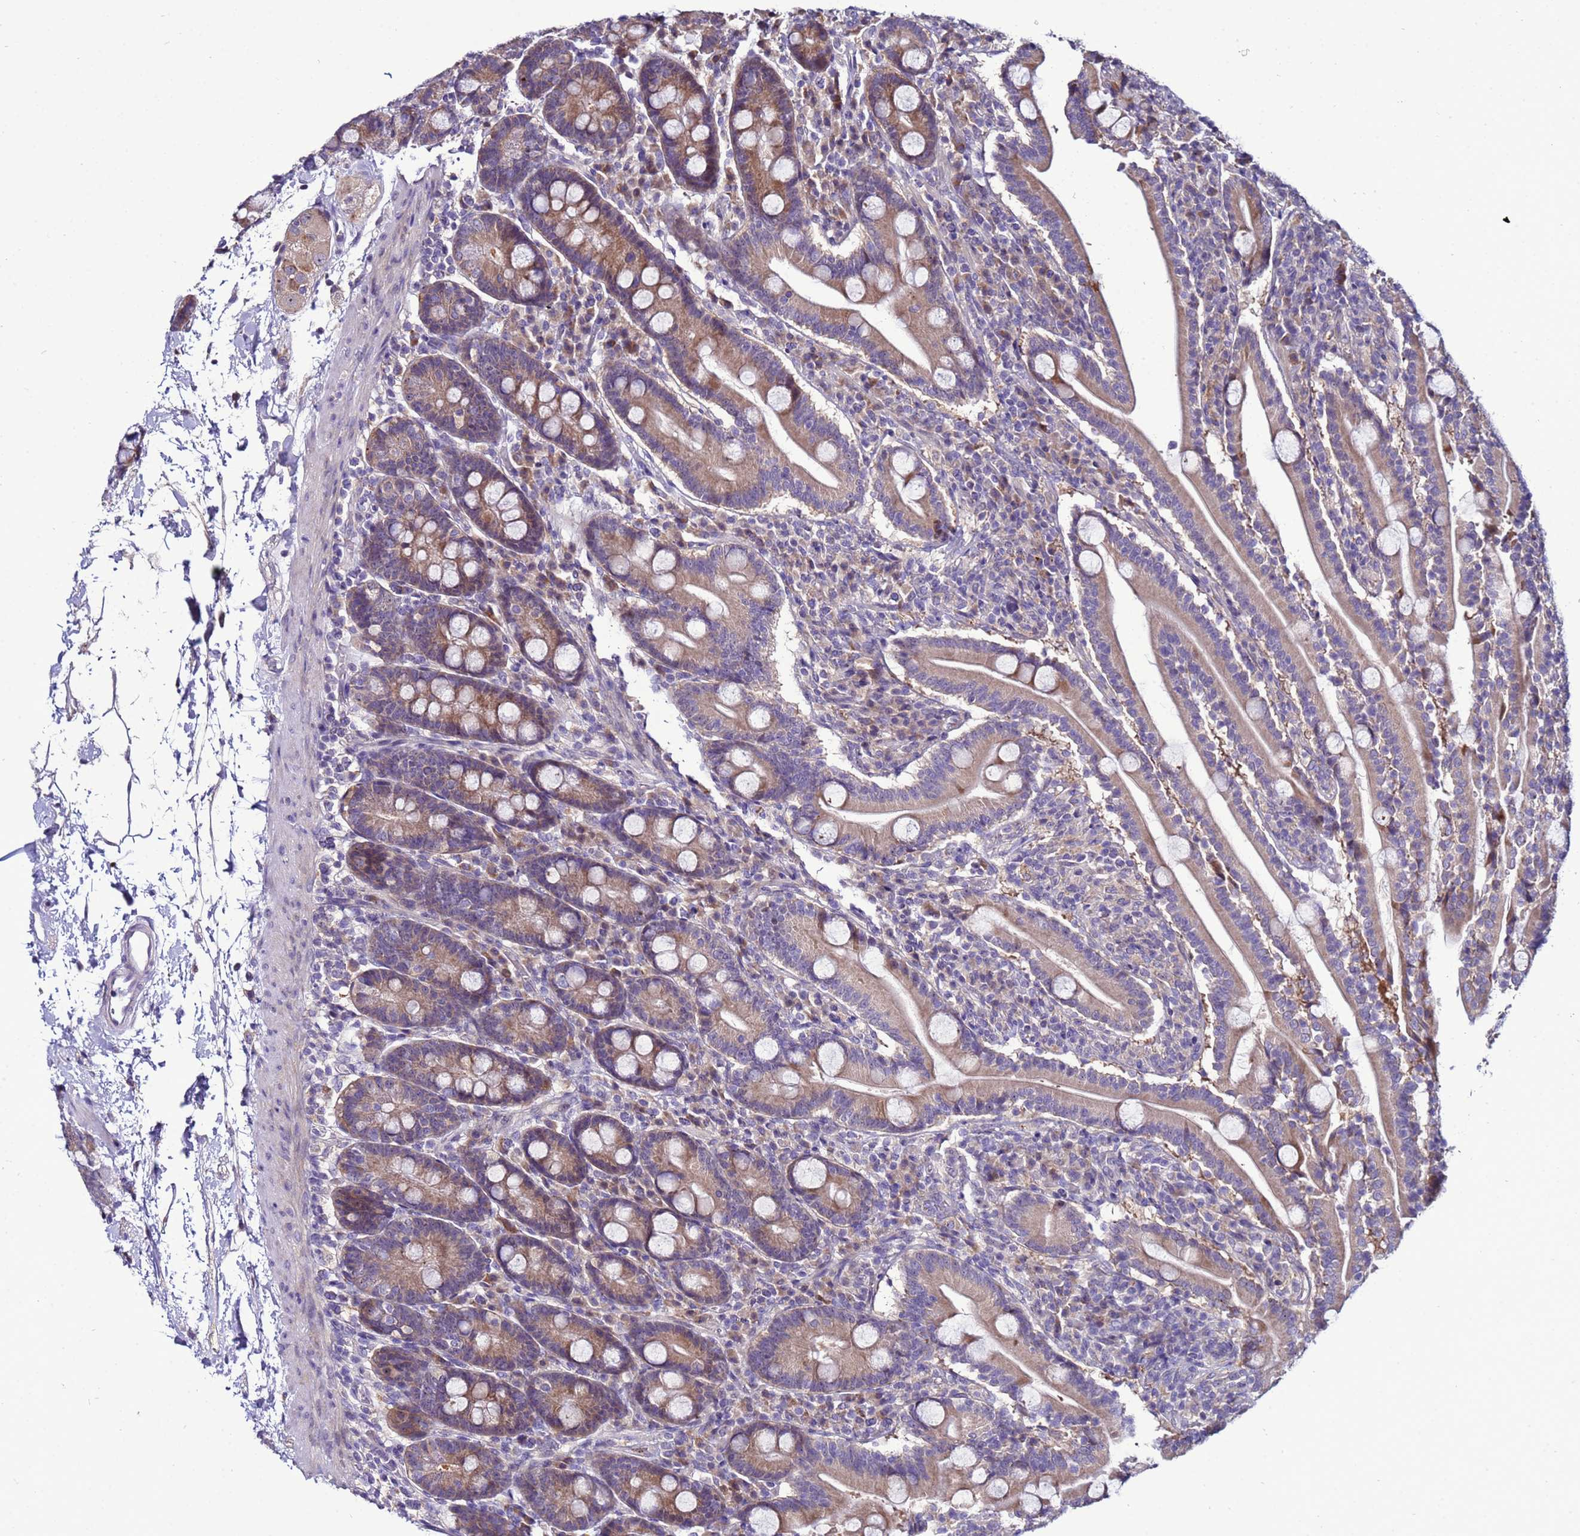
{"staining": {"intensity": "moderate", "quantity": ">75%", "location": "cytoplasmic/membranous"}, "tissue": "duodenum", "cell_type": "Glandular cells", "image_type": "normal", "snomed": [{"axis": "morphology", "description": "Normal tissue, NOS"}, {"axis": "topography", "description": "Duodenum"}], "caption": "IHC of benign human duodenum reveals medium levels of moderate cytoplasmic/membranous expression in approximately >75% of glandular cells. (Brightfield microscopy of DAB IHC at high magnification).", "gene": "NOL8", "patient": {"sex": "male", "age": 35}}